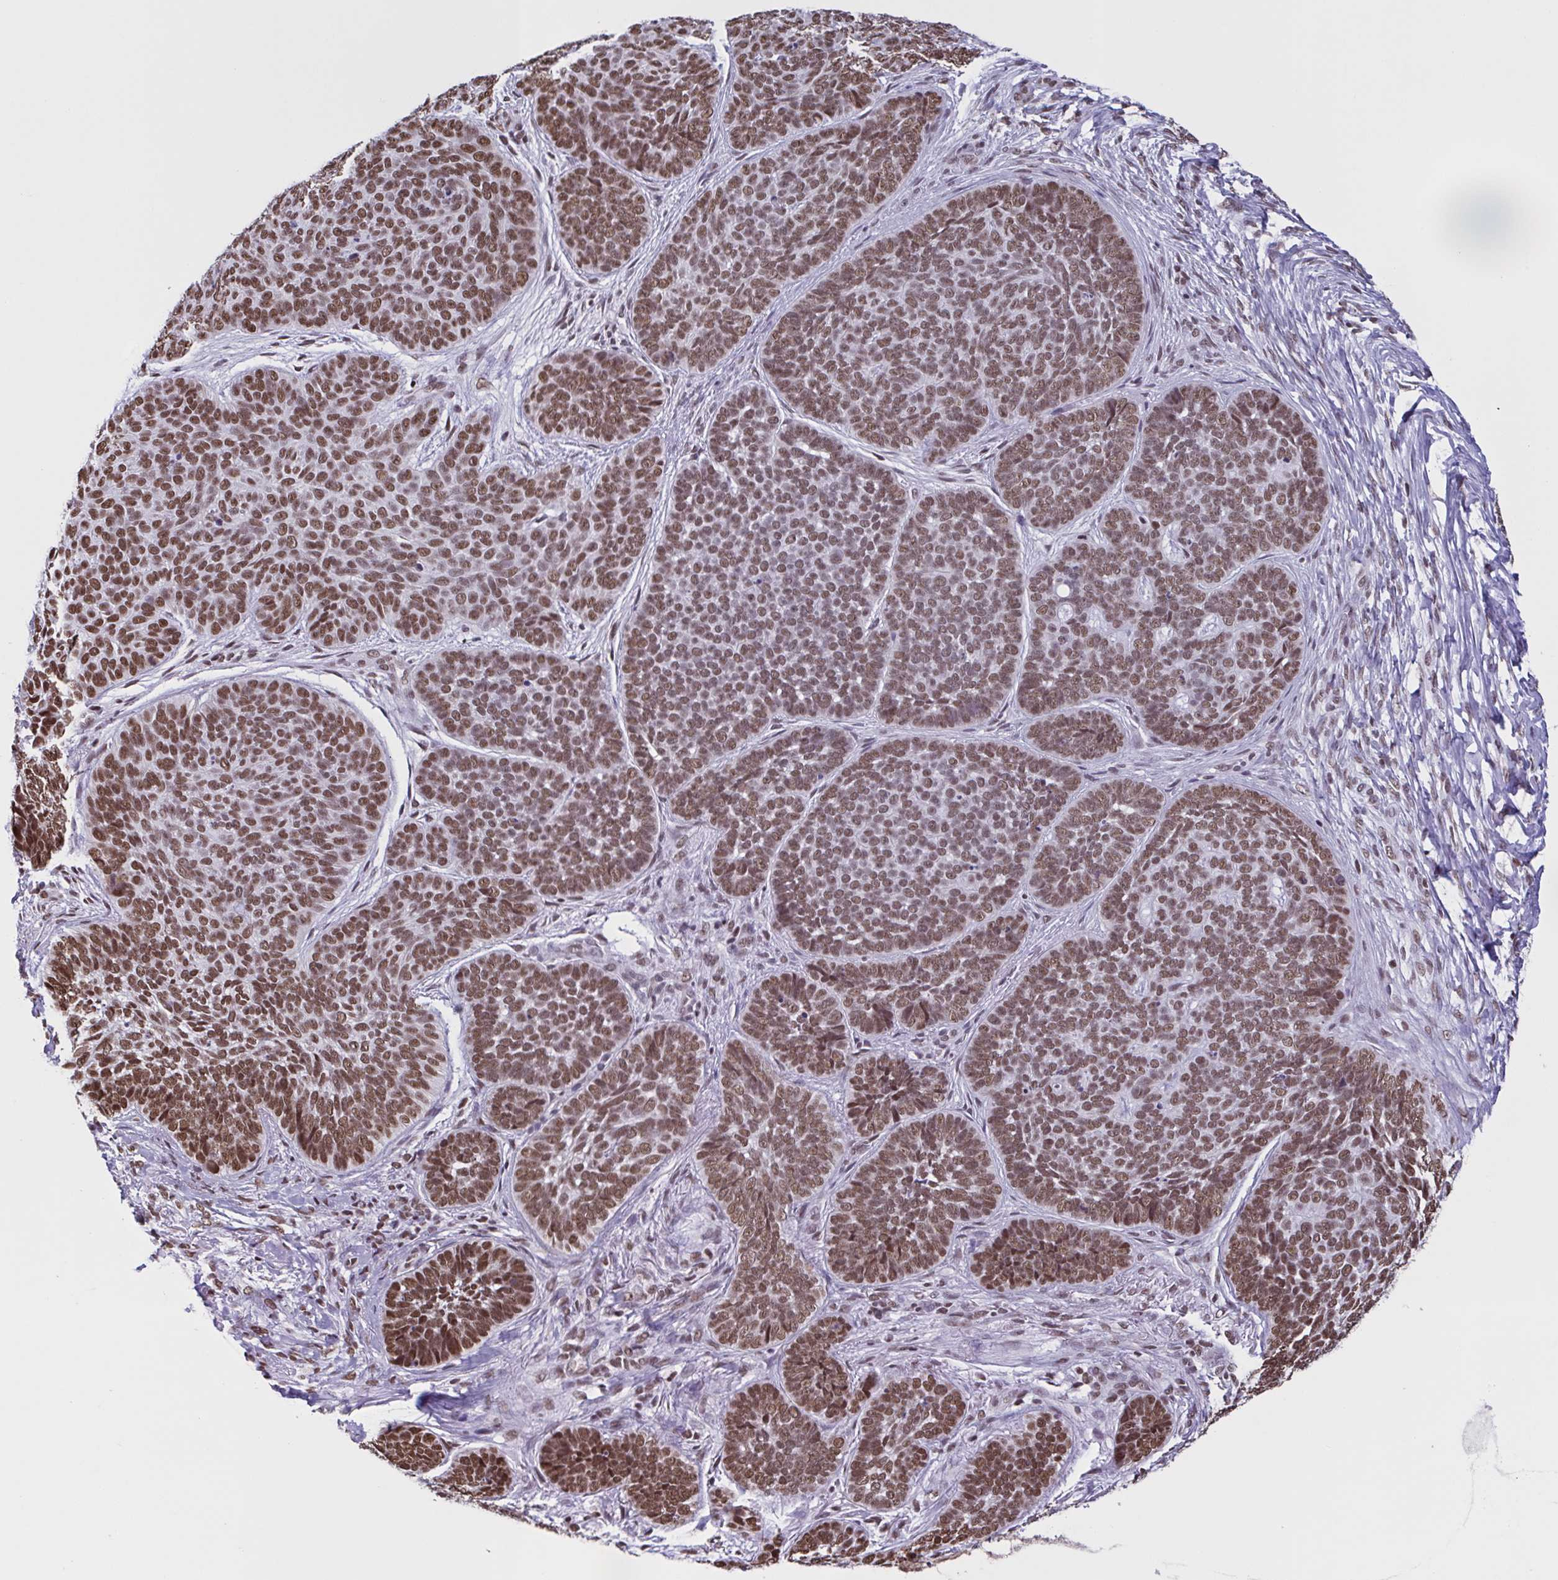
{"staining": {"intensity": "strong", "quantity": ">75%", "location": "nuclear"}, "tissue": "skin cancer", "cell_type": "Tumor cells", "image_type": "cancer", "snomed": [{"axis": "morphology", "description": "Basal cell carcinoma"}, {"axis": "topography", "description": "Skin"}, {"axis": "topography", "description": "Skin of nose"}], "caption": "This is an image of immunohistochemistry staining of skin basal cell carcinoma, which shows strong expression in the nuclear of tumor cells.", "gene": "TIMM21", "patient": {"sex": "female", "age": 81}}